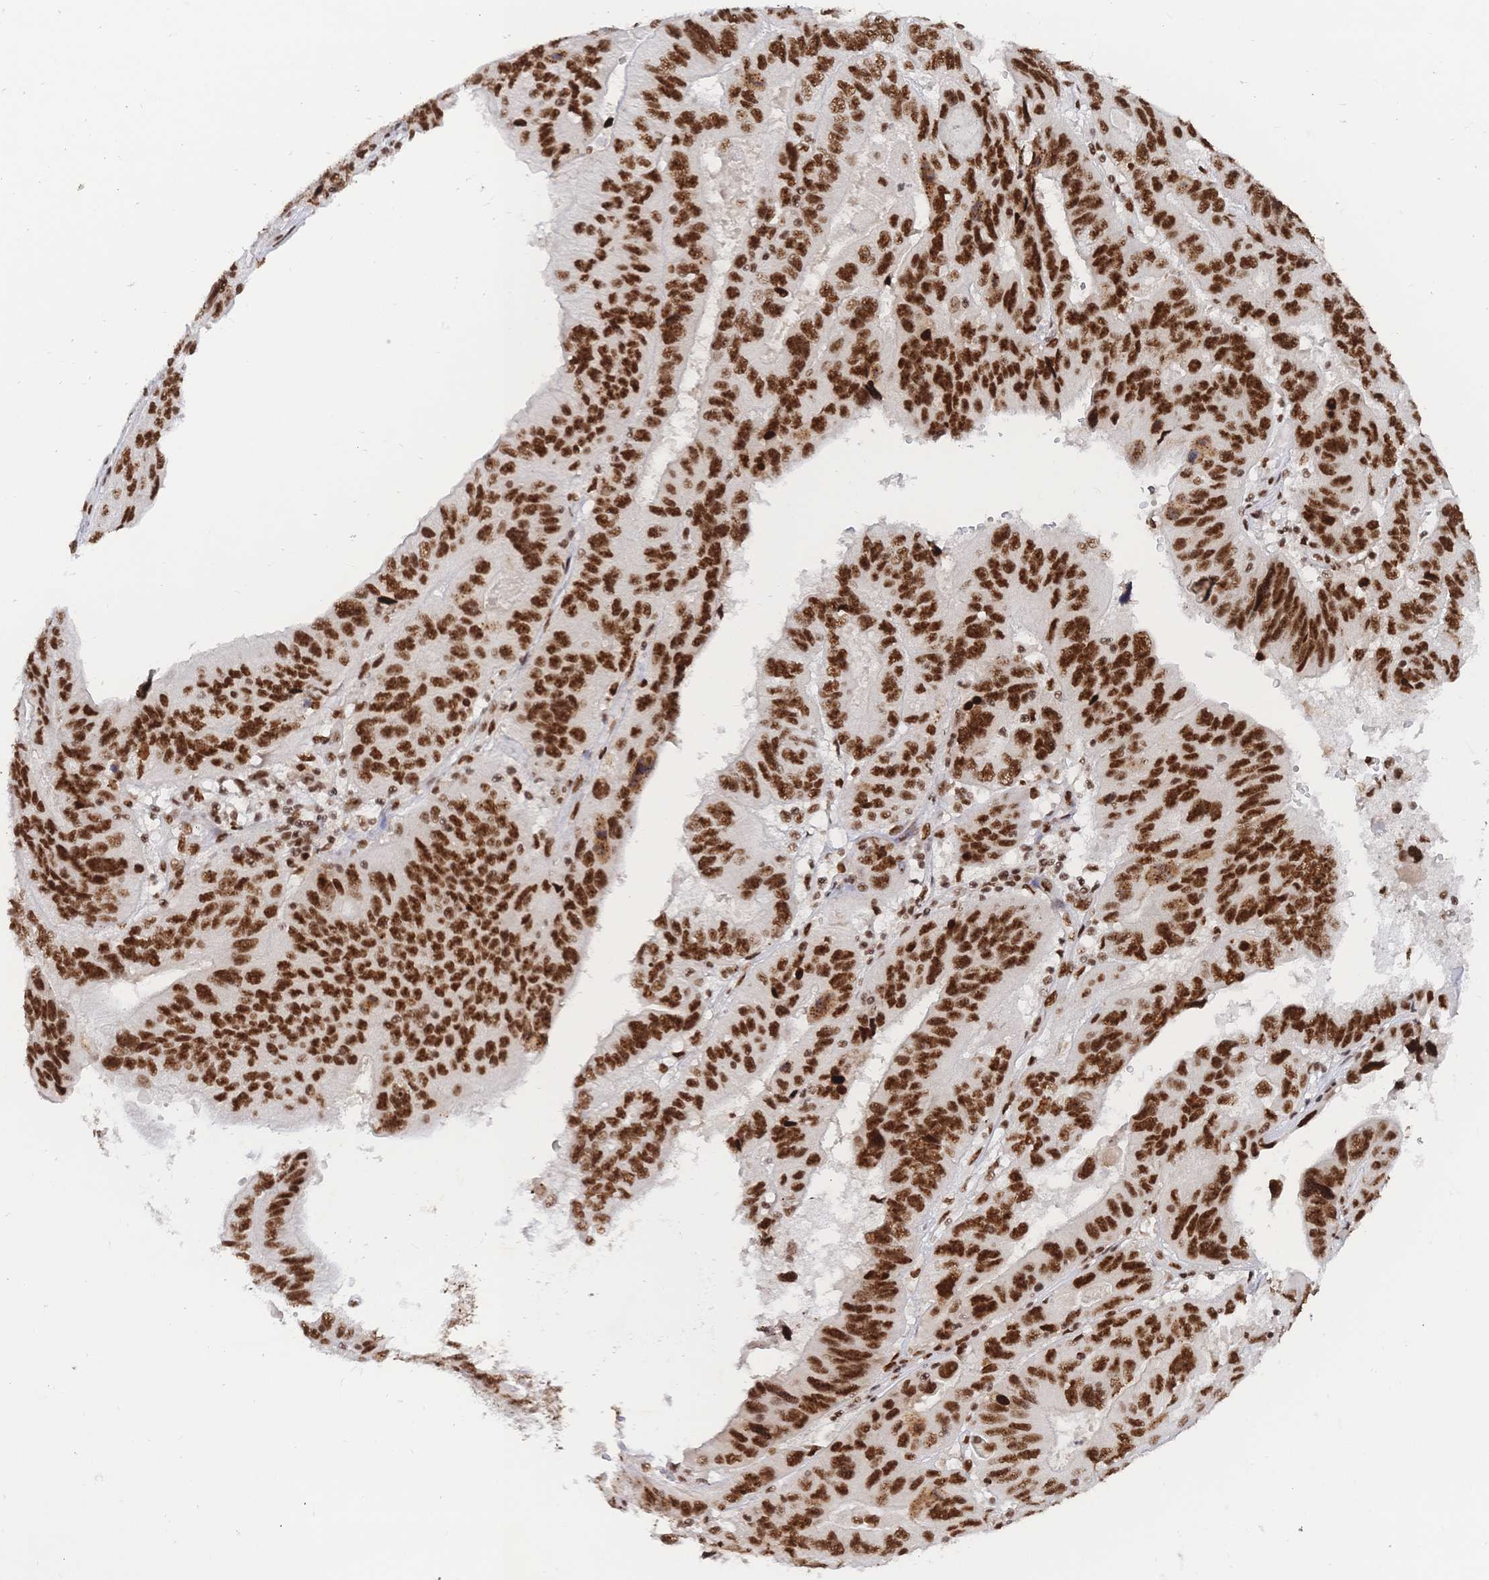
{"staining": {"intensity": "strong", "quantity": ">75%", "location": "nuclear"}, "tissue": "ovarian cancer", "cell_type": "Tumor cells", "image_type": "cancer", "snomed": [{"axis": "morphology", "description": "Cystadenocarcinoma, serous, NOS"}, {"axis": "topography", "description": "Ovary"}], "caption": "This is a micrograph of IHC staining of serous cystadenocarcinoma (ovarian), which shows strong positivity in the nuclear of tumor cells.", "gene": "SRSF1", "patient": {"sex": "female", "age": 79}}